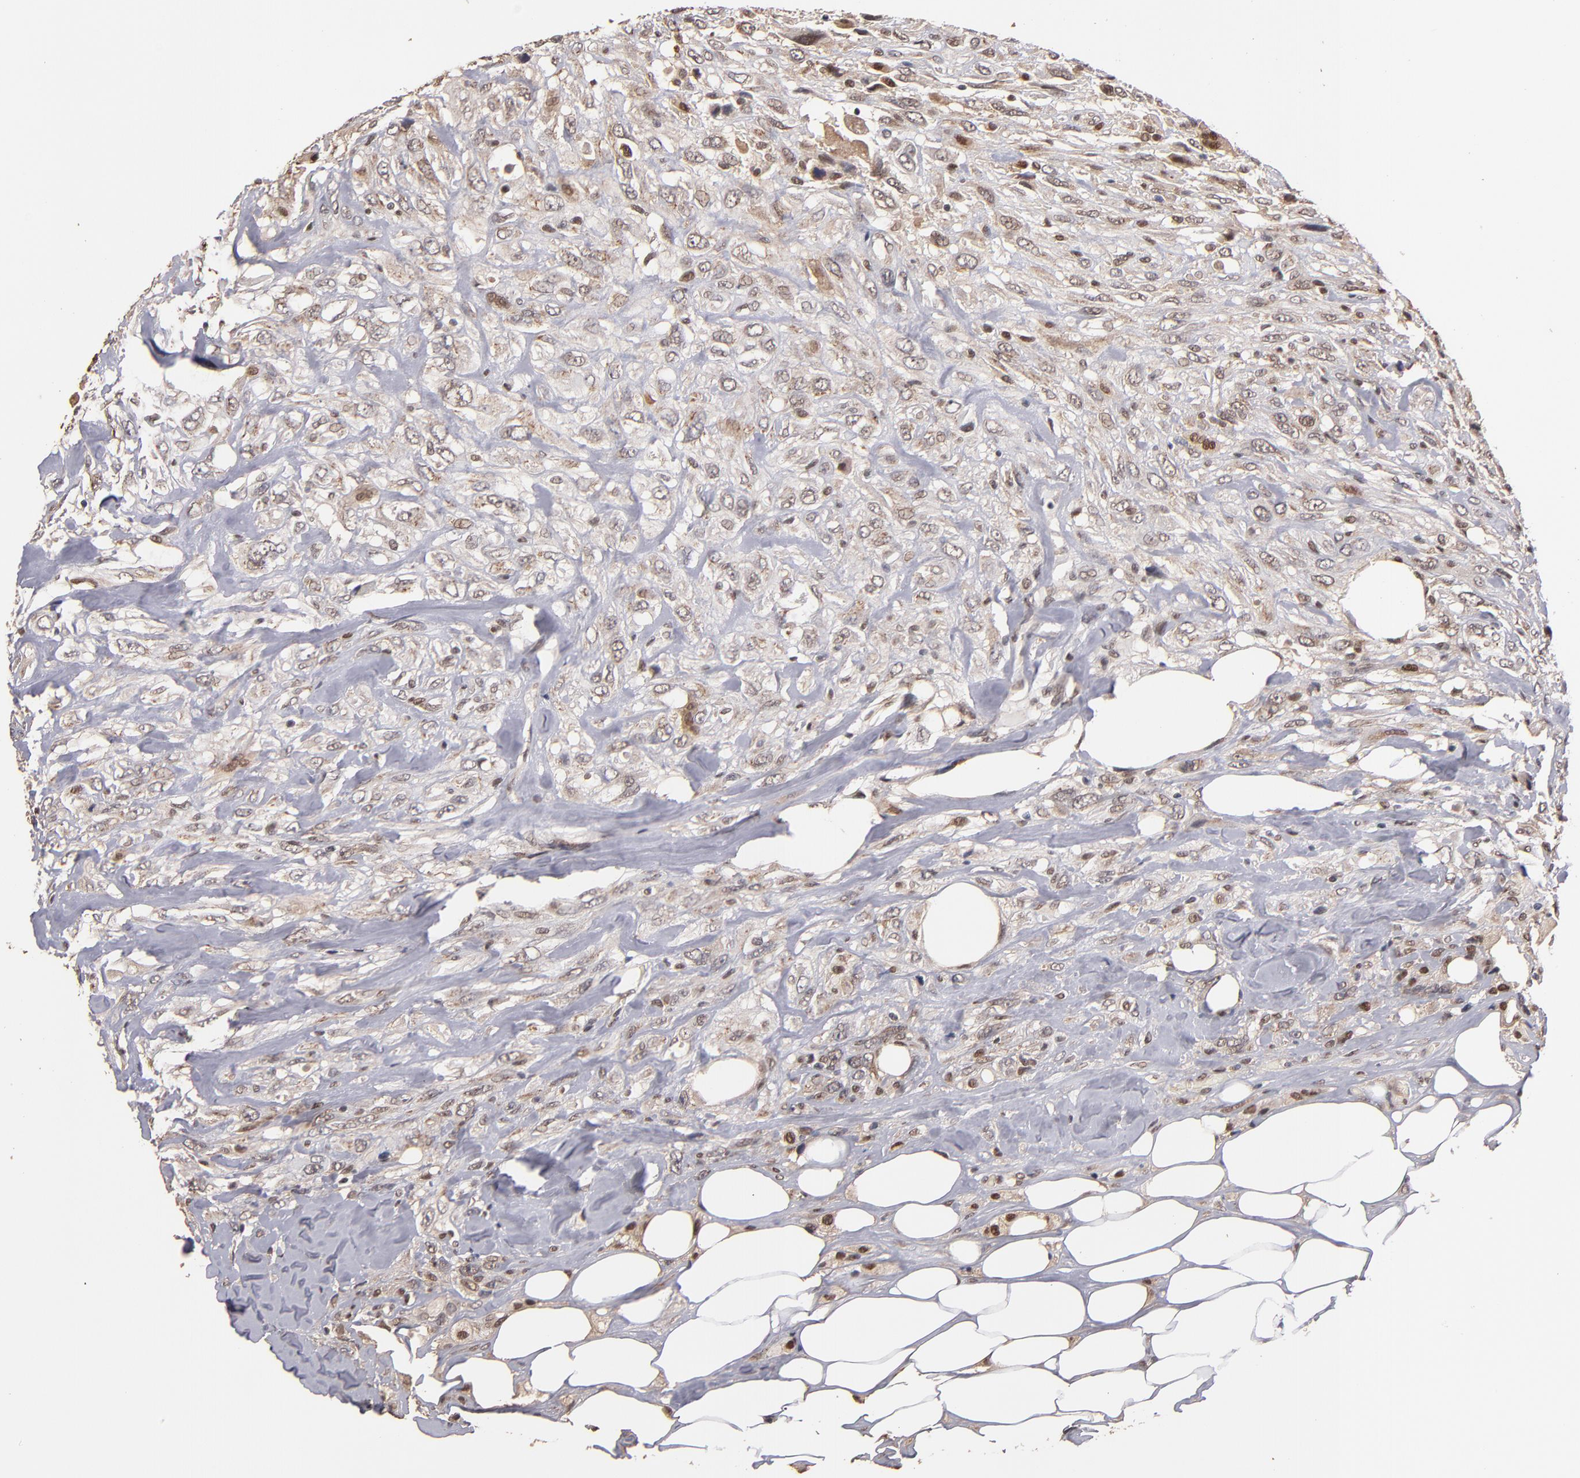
{"staining": {"intensity": "weak", "quantity": "25%-75%", "location": "nuclear"}, "tissue": "breast cancer", "cell_type": "Tumor cells", "image_type": "cancer", "snomed": [{"axis": "morphology", "description": "Neoplasm, malignant, NOS"}, {"axis": "topography", "description": "Breast"}], "caption": "This histopathology image reveals IHC staining of human breast cancer, with low weak nuclear staining in approximately 25%-75% of tumor cells.", "gene": "EAPP", "patient": {"sex": "female", "age": 50}}